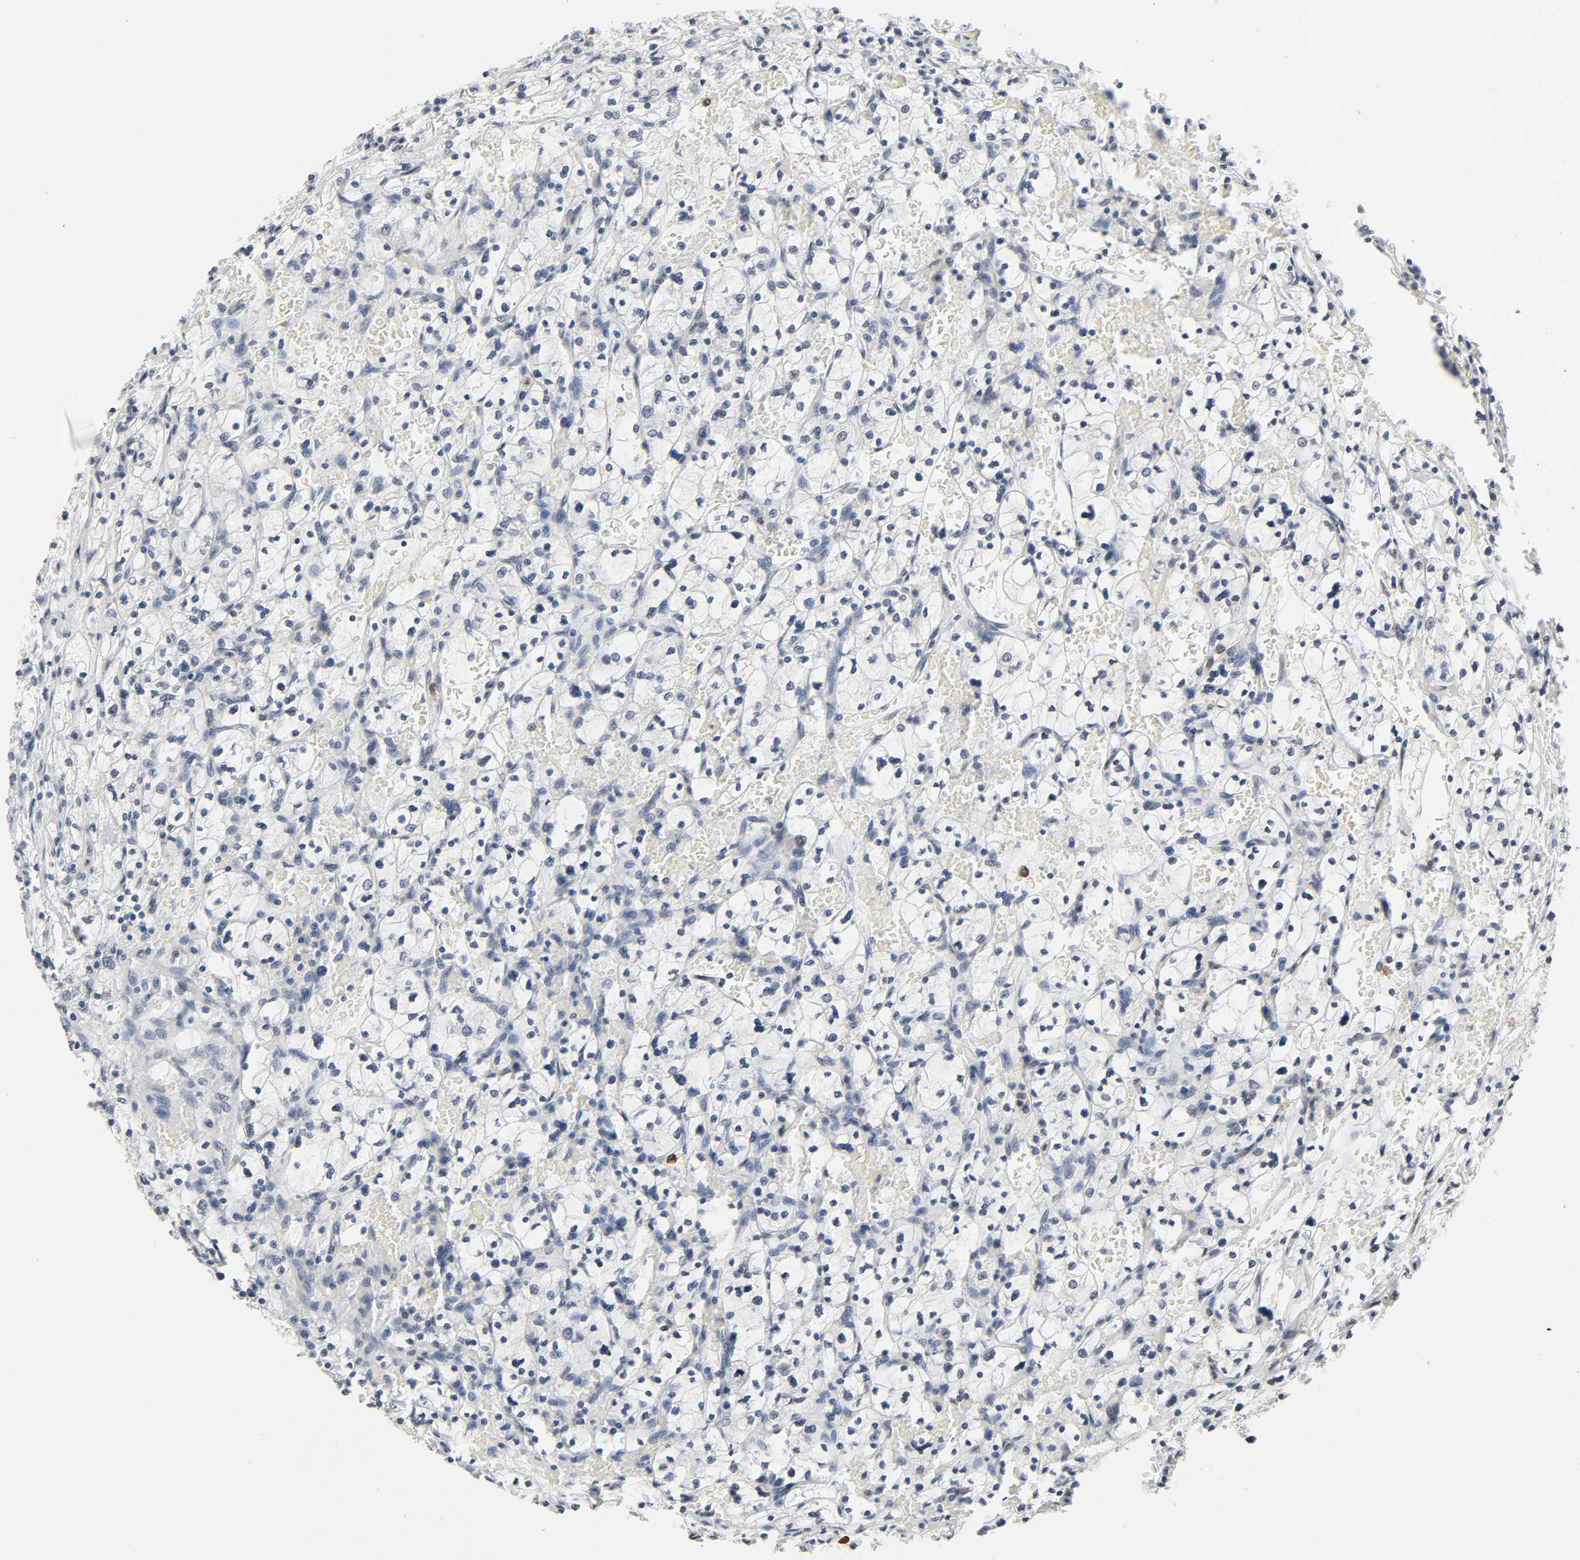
{"staining": {"intensity": "negative", "quantity": "none", "location": "none"}, "tissue": "renal cancer", "cell_type": "Tumor cells", "image_type": "cancer", "snomed": [{"axis": "morphology", "description": "Adenocarcinoma, NOS"}, {"axis": "topography", "description": "Kidney"}], "caption": "This is an immunohistochemistry (IHC) photomicrograph of renal cancer (adenocarcinoma). There is no staining in tumor cells.", "gene": "SUMO1", "patient": {"sex": "female", "age": 83}}